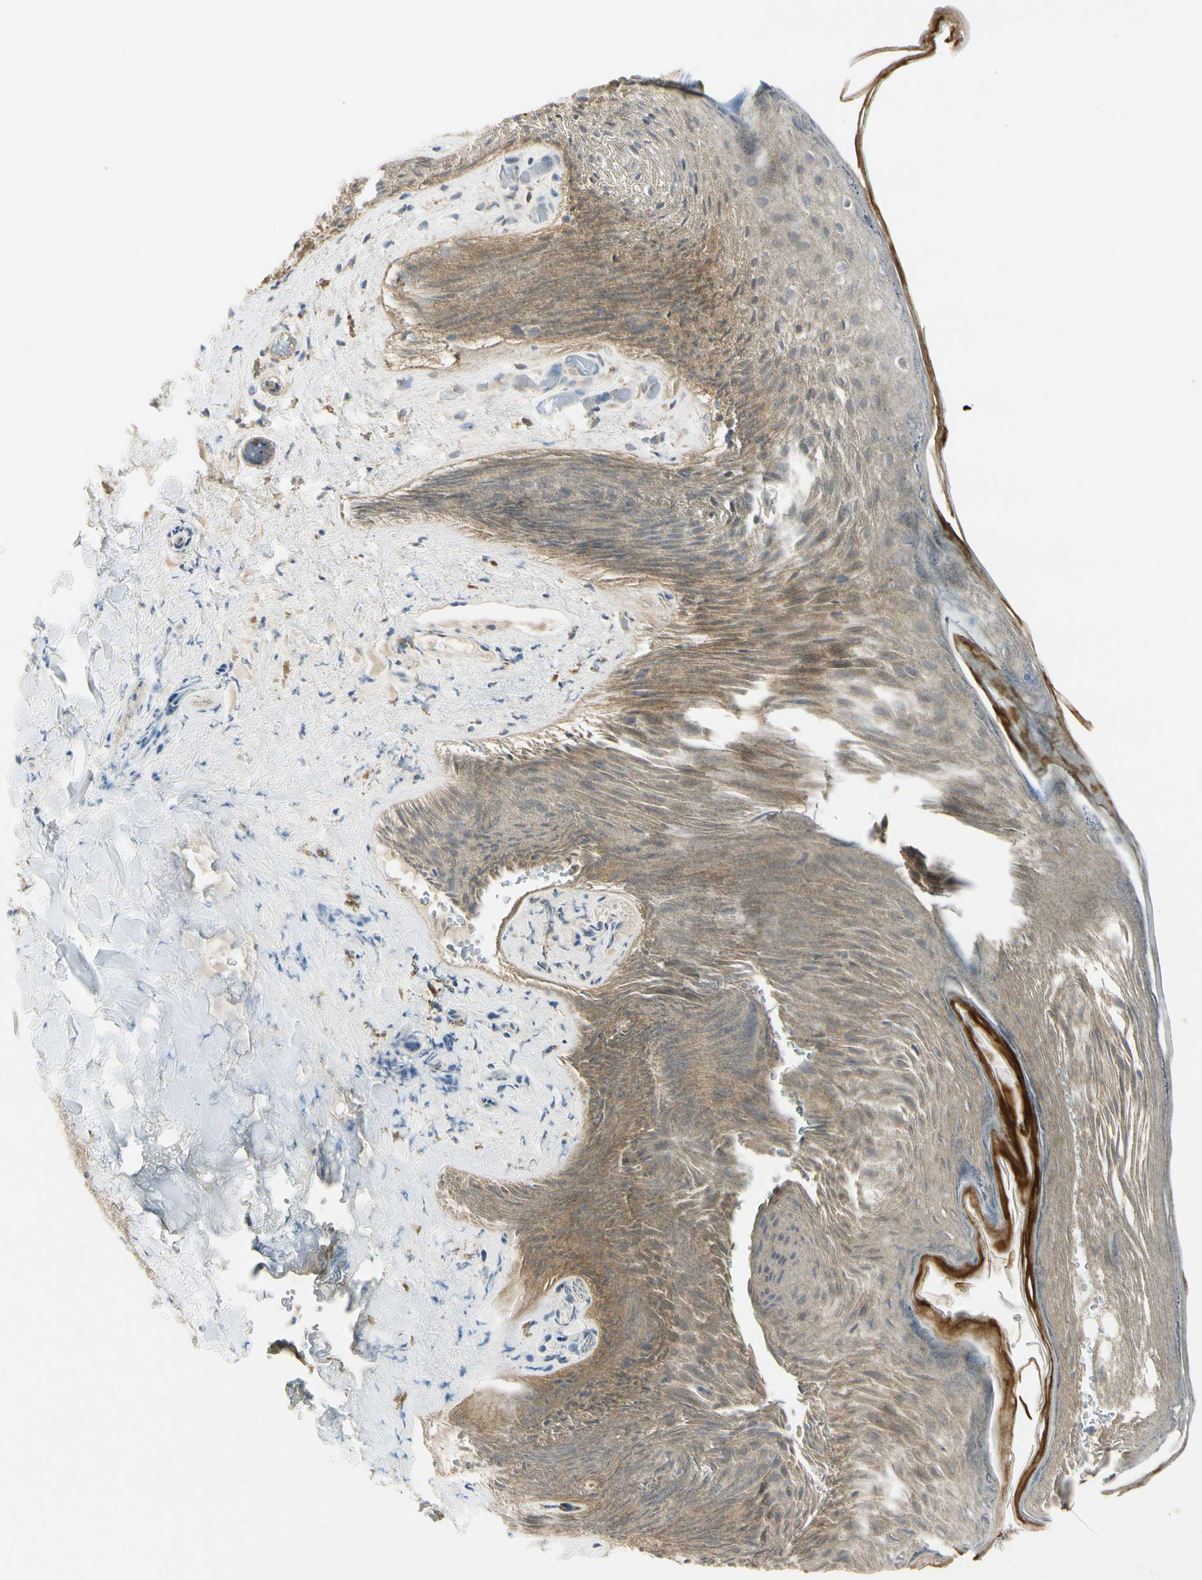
{"staining": {"intensity": "weak", "quantity": "25%-75%", "location": "cytoplasmic/membranous"}, "tissue": "skin", "cell_type": "Epidermal cells", "image_type": "normal", "snomed": [{"axis": "morphology", "description": "Normal tissue, NOS"}, {"axis": "topography", "description": "Anal"}], "caption": "This is a photomicrograph of immunohistochemistry (IHC) staining of benign skin, which shows weak expression in the cytoplasmic/membranous of epidermal cells.", "gene": "FHL2", "patient": {"sex": "male", "age": 74}}